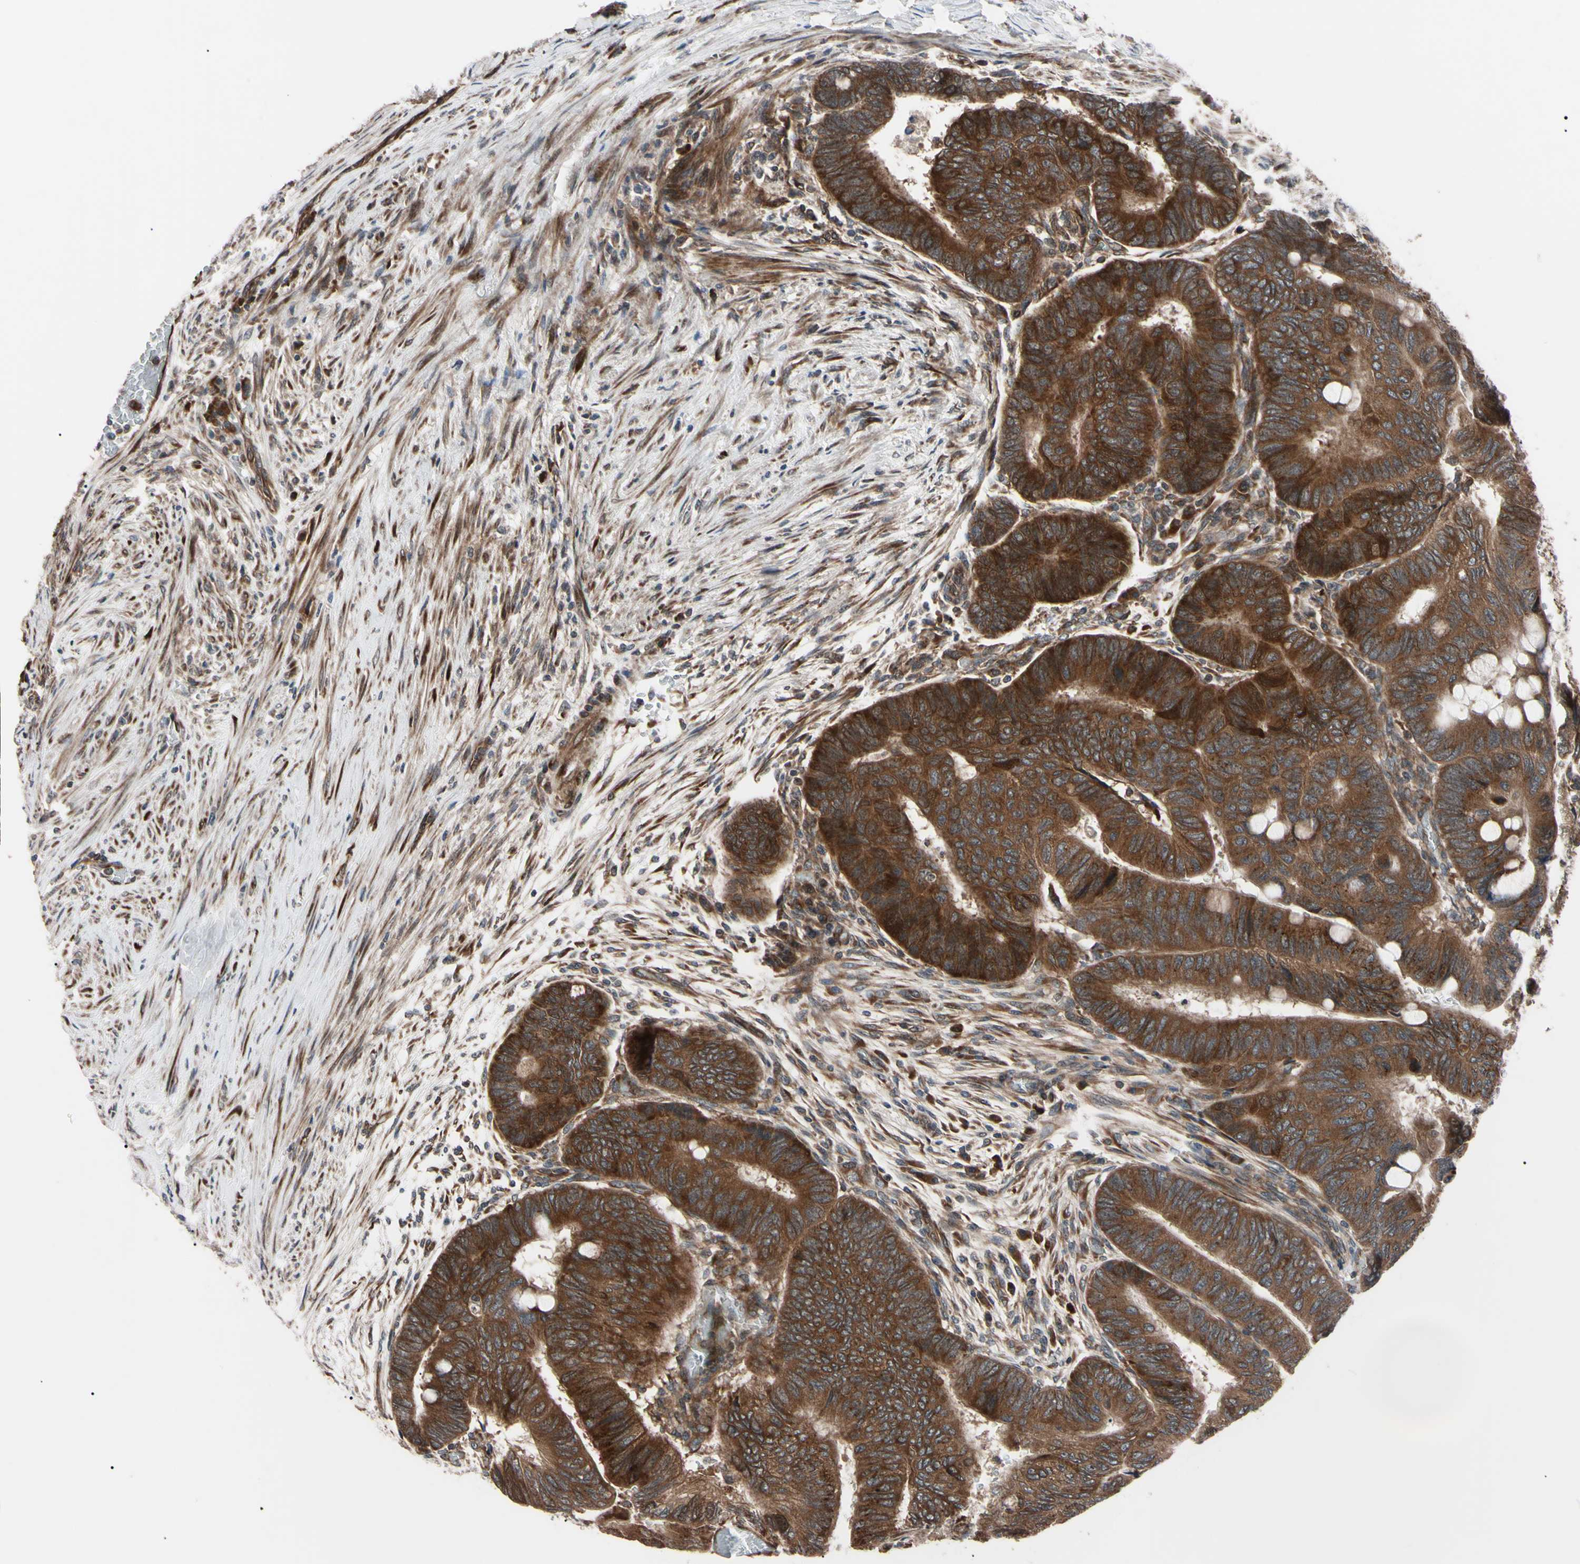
{"staining": {"intensity": "strong", "quantity": ">75%", "location": "cytoplasmic/membranous"}, "tissue": "colorectal cancer", "cell_type": "Tumor cells", "image_type": "cancer", "snomed": [{"axis": "morphology", "description": "Normal tissue, NOS"}, {"axis": "morphology", "description": "Adenocarcinoma, NOS"}, {"axis": "topography", "description": "Rectum"}, {"axis": "topography", "description": "Peripheral nerve tissue"}], "caption": "Strong cytoplasmic/membranous positivity is seen in approximately >75% of tumor cells in adenocarcinoma (colorectal).", "gene": "GUCY1B1", "patient": {"sex": "male", "age": 92}}